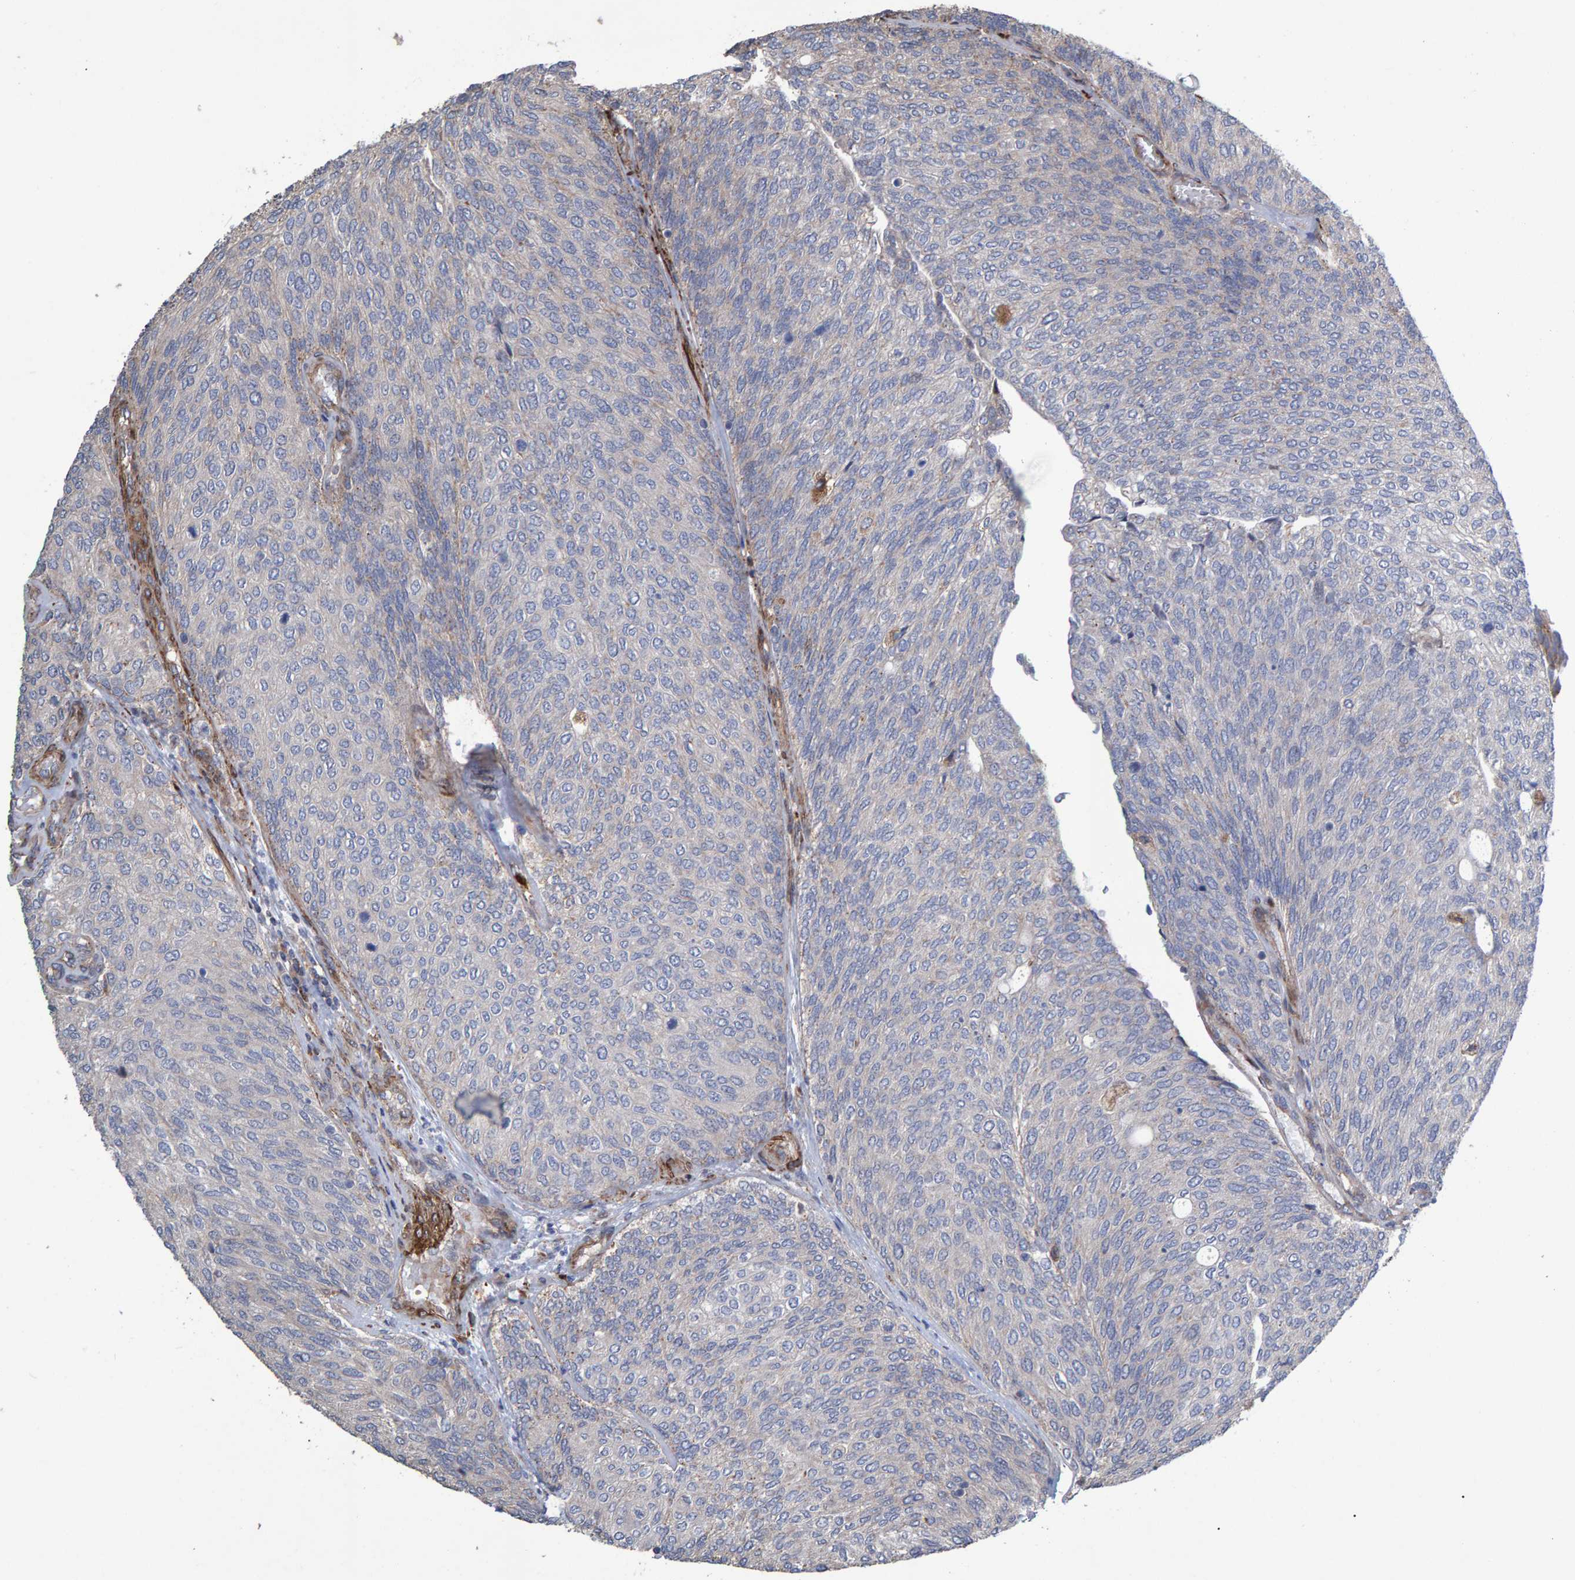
{"staining": {"intensity": "weak", "quantity": "<25%", "location": "cytoplasmic/membranous"}, "tissue": "urothelial cancer", "cell_type": "Tumor cells", "image_type": "cancer", "snomed": [{"axis": "morphology", "description": "Urothelial carcinoma, Low grade"}, {"axis": "topography", "description": "Urinary bladder"}], "caption": "High magnification brightfield microscopy of low-grade urothelial carcinoma stained with DAB (3,3'-diaminobenzidine) (brown) and counterstained with hematoxylin (blue): tumor cells show no significant expression.", "gene": "SLIT2", "patient": {"sex": "female", "age": 79}}